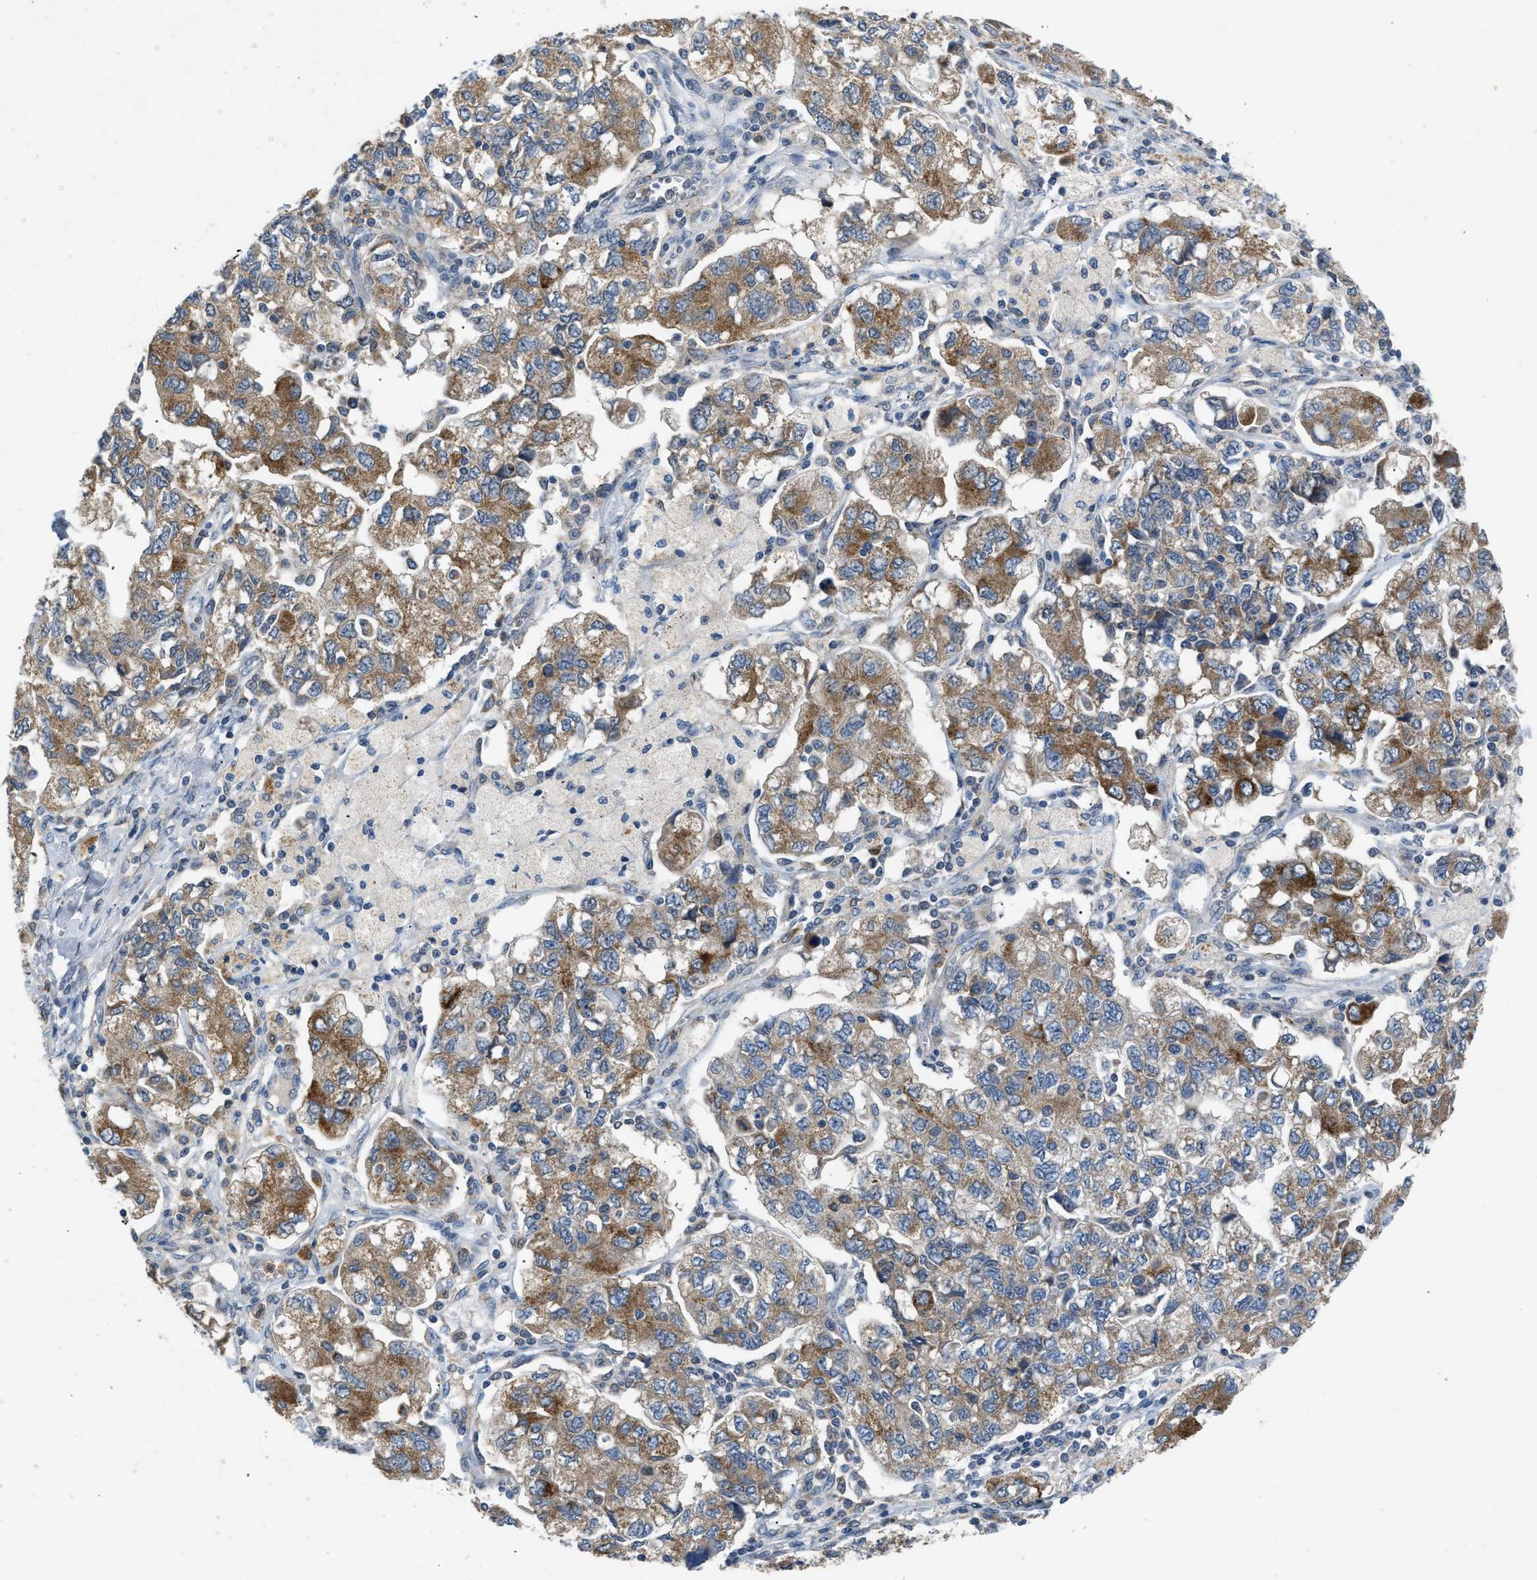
{"staining": {"intensity": "moderate", "quantity": ">75%", "location": "cytoplasmic/membranous"}, "tissue": "ovarian cancer", "cell_type": "Tumor cells", "image_type": "cancer", "snomed": [{"axis": "morphology", "description": "Carcinoma, NOS"}, {"axis": "morphology", "description": "Cystadenocarcinoma, serous, NOS"}, {"axis": "topography", "description": "Ovary"}], "caption": "DAB (3,3'-diaminobenzidine) immunohistochemical staining of ovarian serous cystadenocarcinoma displays moderate cytoplasmic/membranous protein expression in about >75% of tumor cells. (Brightfield microscopy of DAB IHC at high magnification).", "gene": "TOMM34", "patient": {"sex": "female", "age": 69}}